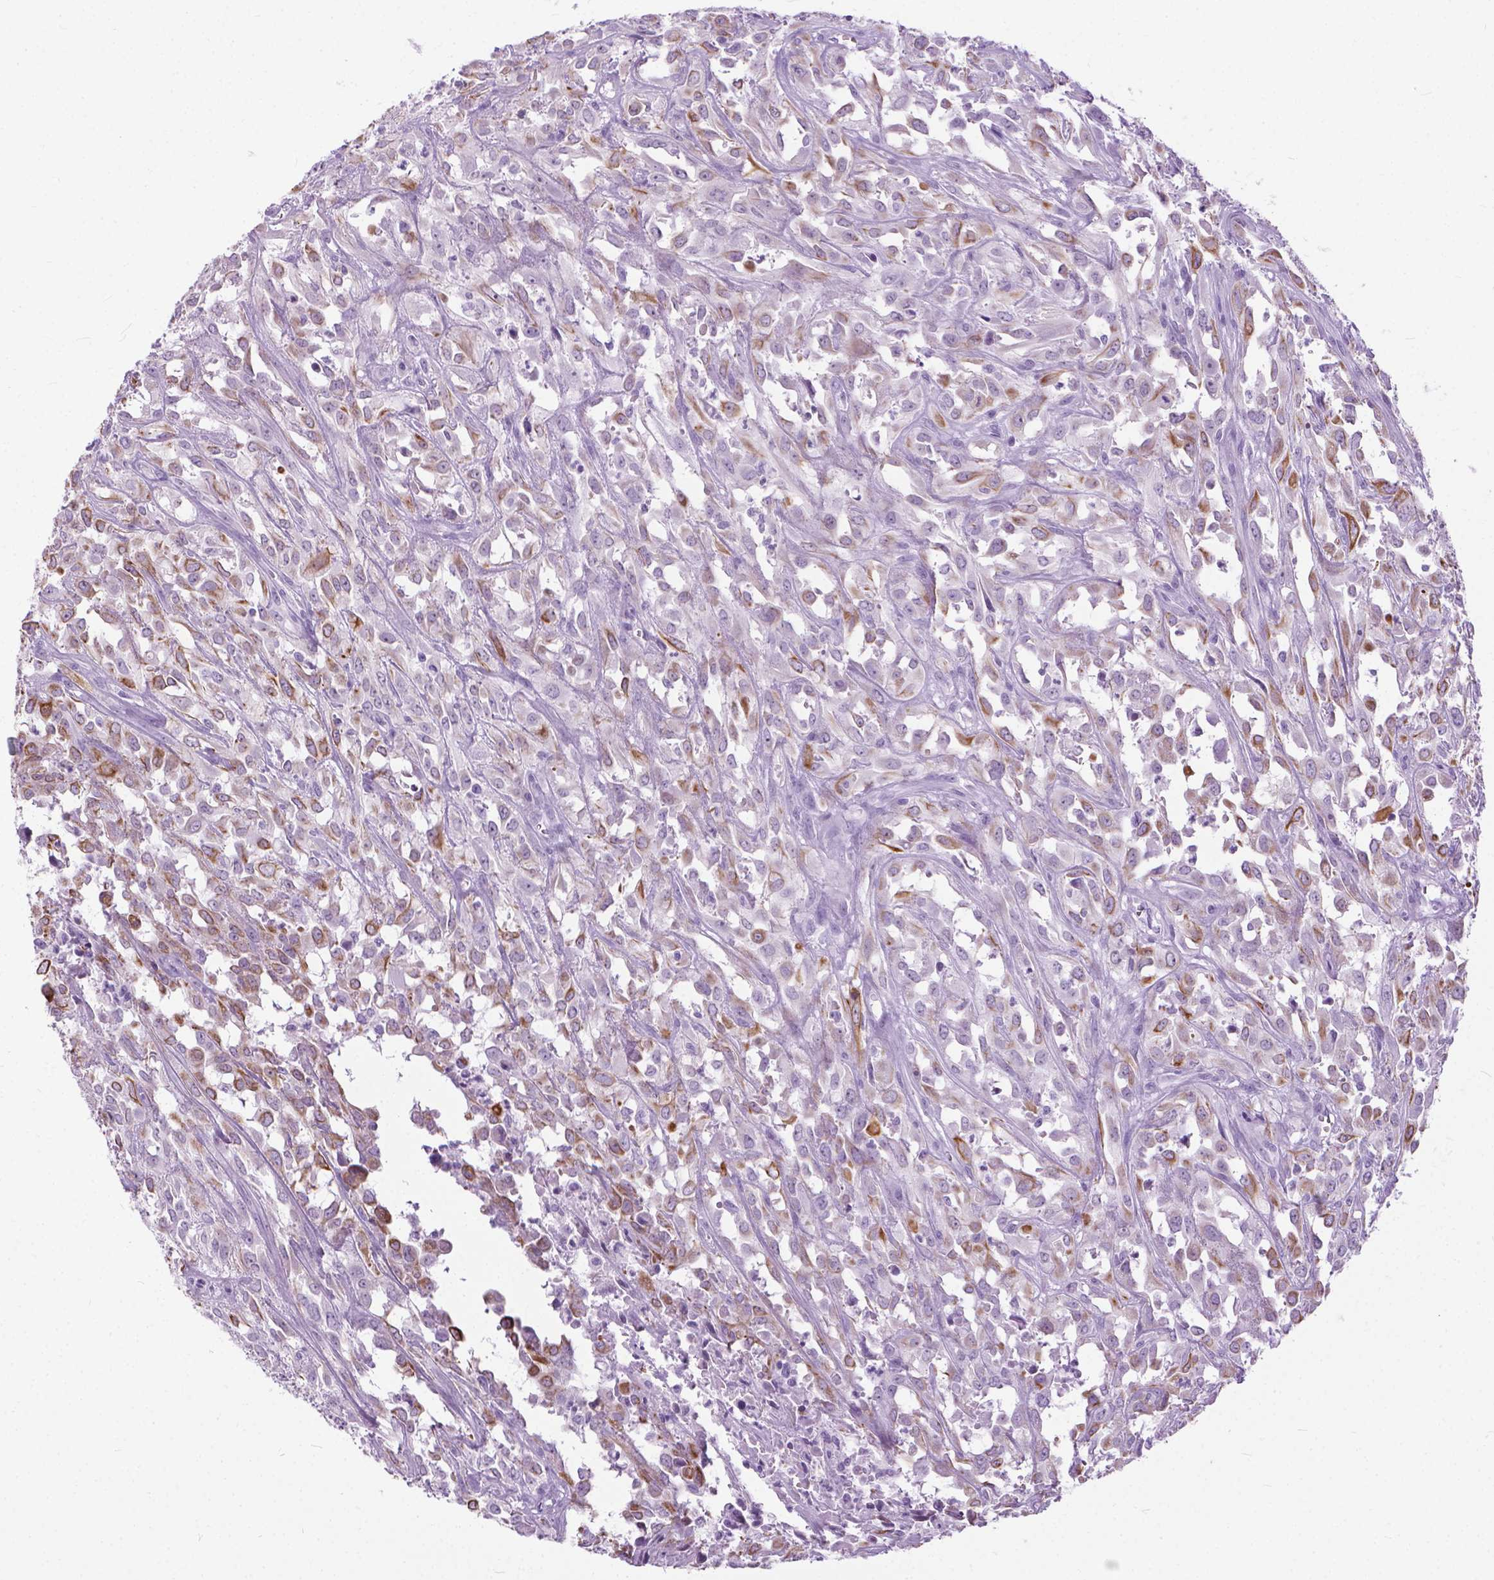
{"staining": {"intensity": "moderate", "quantity": "<25%", "location": "cytoplasmic/membranous"}, "tissue": "urothelial cancer", "cell_type": "Tumor cells", "image_type": "cancer", "snomed": [{"axis": "morphology", "description": "Urothelial carcinoma, High grade"}, {"axis": "topography", "description": "Urinary bladder"}], "caption": "Protein expression analysis of human urothelial cancer reveals moderate cytoplasmic/membranous staining in about <25% of tumor cells.", "gene": "HTR2B", "patient": {"sex": "male", "age": 67}}